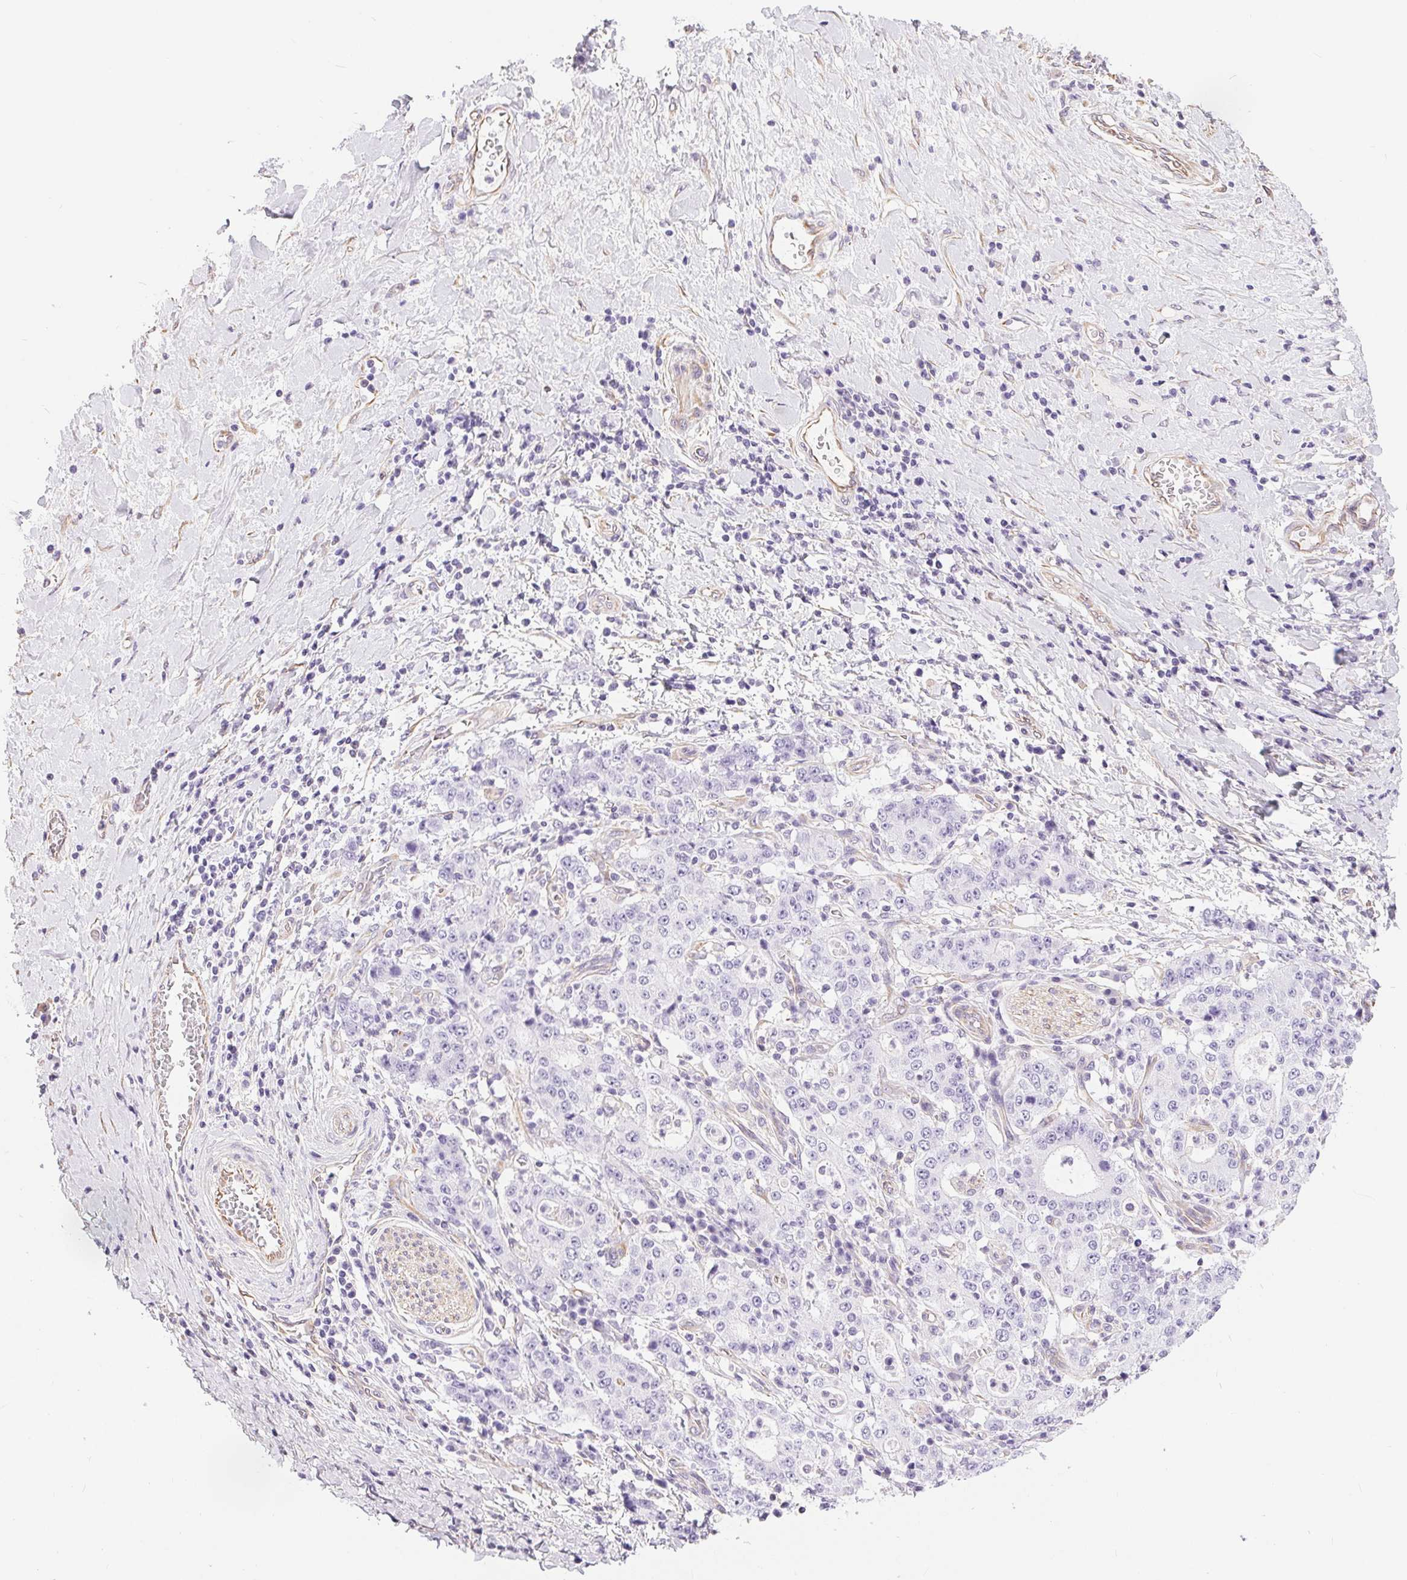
{"staining": {"intensity": "negative", "quantity": "none", "location": "none"}, "tissue": "stomach cancer", "cell_type": "Tumor cells", "image_type": "cancer", "snomed": [{"axis": "morphology", "description": "Normal tissue, NOS"}, {"axis": "morphology", "description": "Adenocarcinoma, NOS"}, {"axis": "topography", "description": "Stomach, upper"}, {"axis": "topography", "description": "Stomach"}], "caption": "High power microscopy micrograph of an immunohistochemistry (IHC) photomicrograph of adenocarcinoma (stomach), revealing no significant staining in tumor cells. The staining was performed using DAB (3,3'-diaminobenzidine) to visualize the protein expression in brown, while the nuclei were stained in blue with hematoxylin (Magnification: 20x).", "gene": "GFAP", "patient": {"sex": "male", "age": 59}}